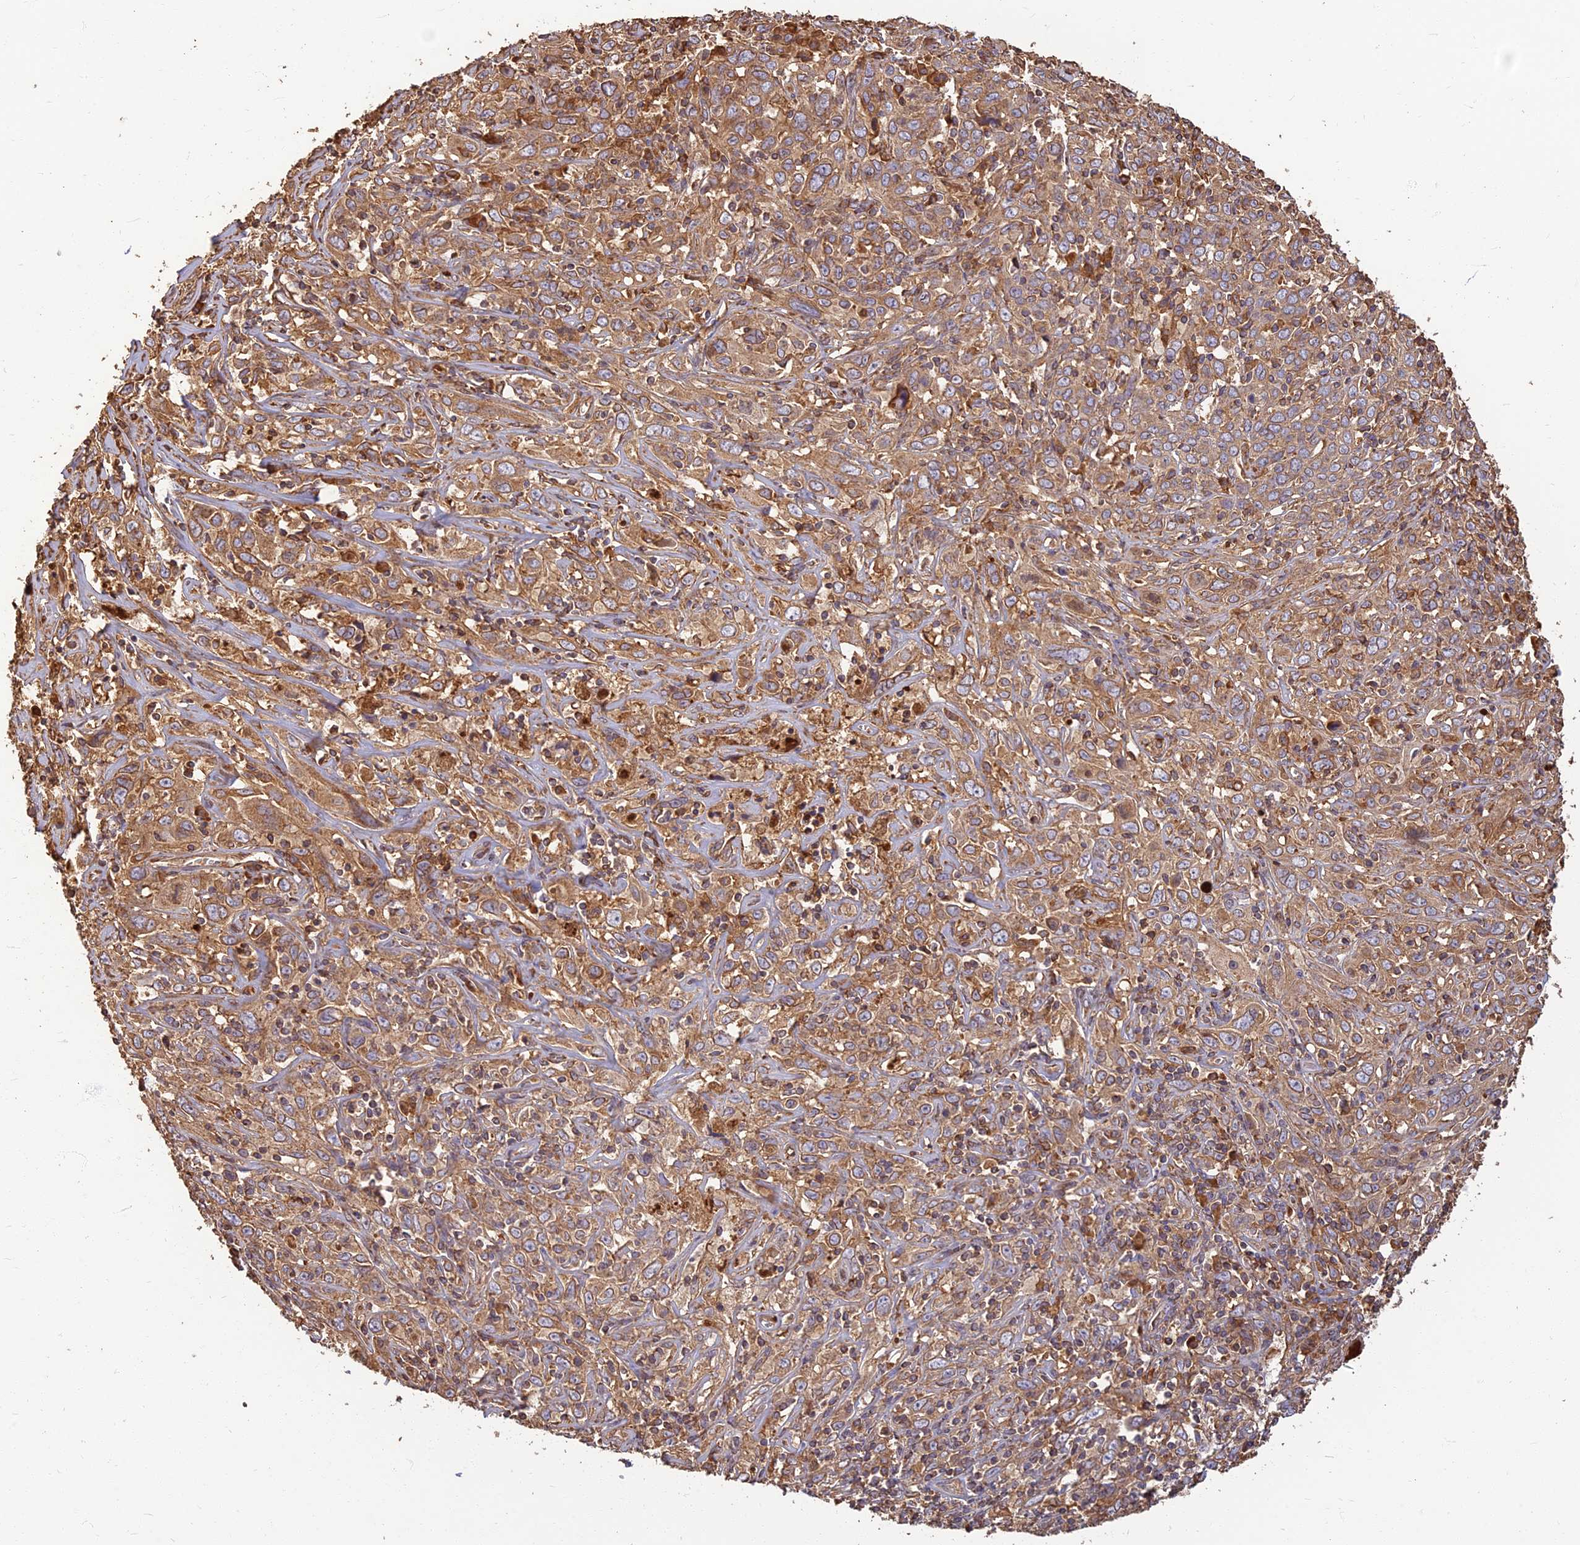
{"staining": {"intensity": "moderate", "quantity": ">75%", "location": "cytoplasmic/membranous"}, "tissue": "cervical cancer", "cell_type": "Tumor cells", "image_type": "cancer", "snomed": [{"axis": "morphology", "description": "Squamous cell carcinoma, NOS"}, {"axis": "topography", "description": "Cervix"}], "caption": "Immunohistochemistry (IHC) micrograph of cervical cancer stained for a protein (brown), which demonstrates medium levels of moderate cytoplasmic/membranous expression in approximately >75% of tumor cells.", "gene": "CORO1C", "patient": {"sex": "female", "age": 46}}